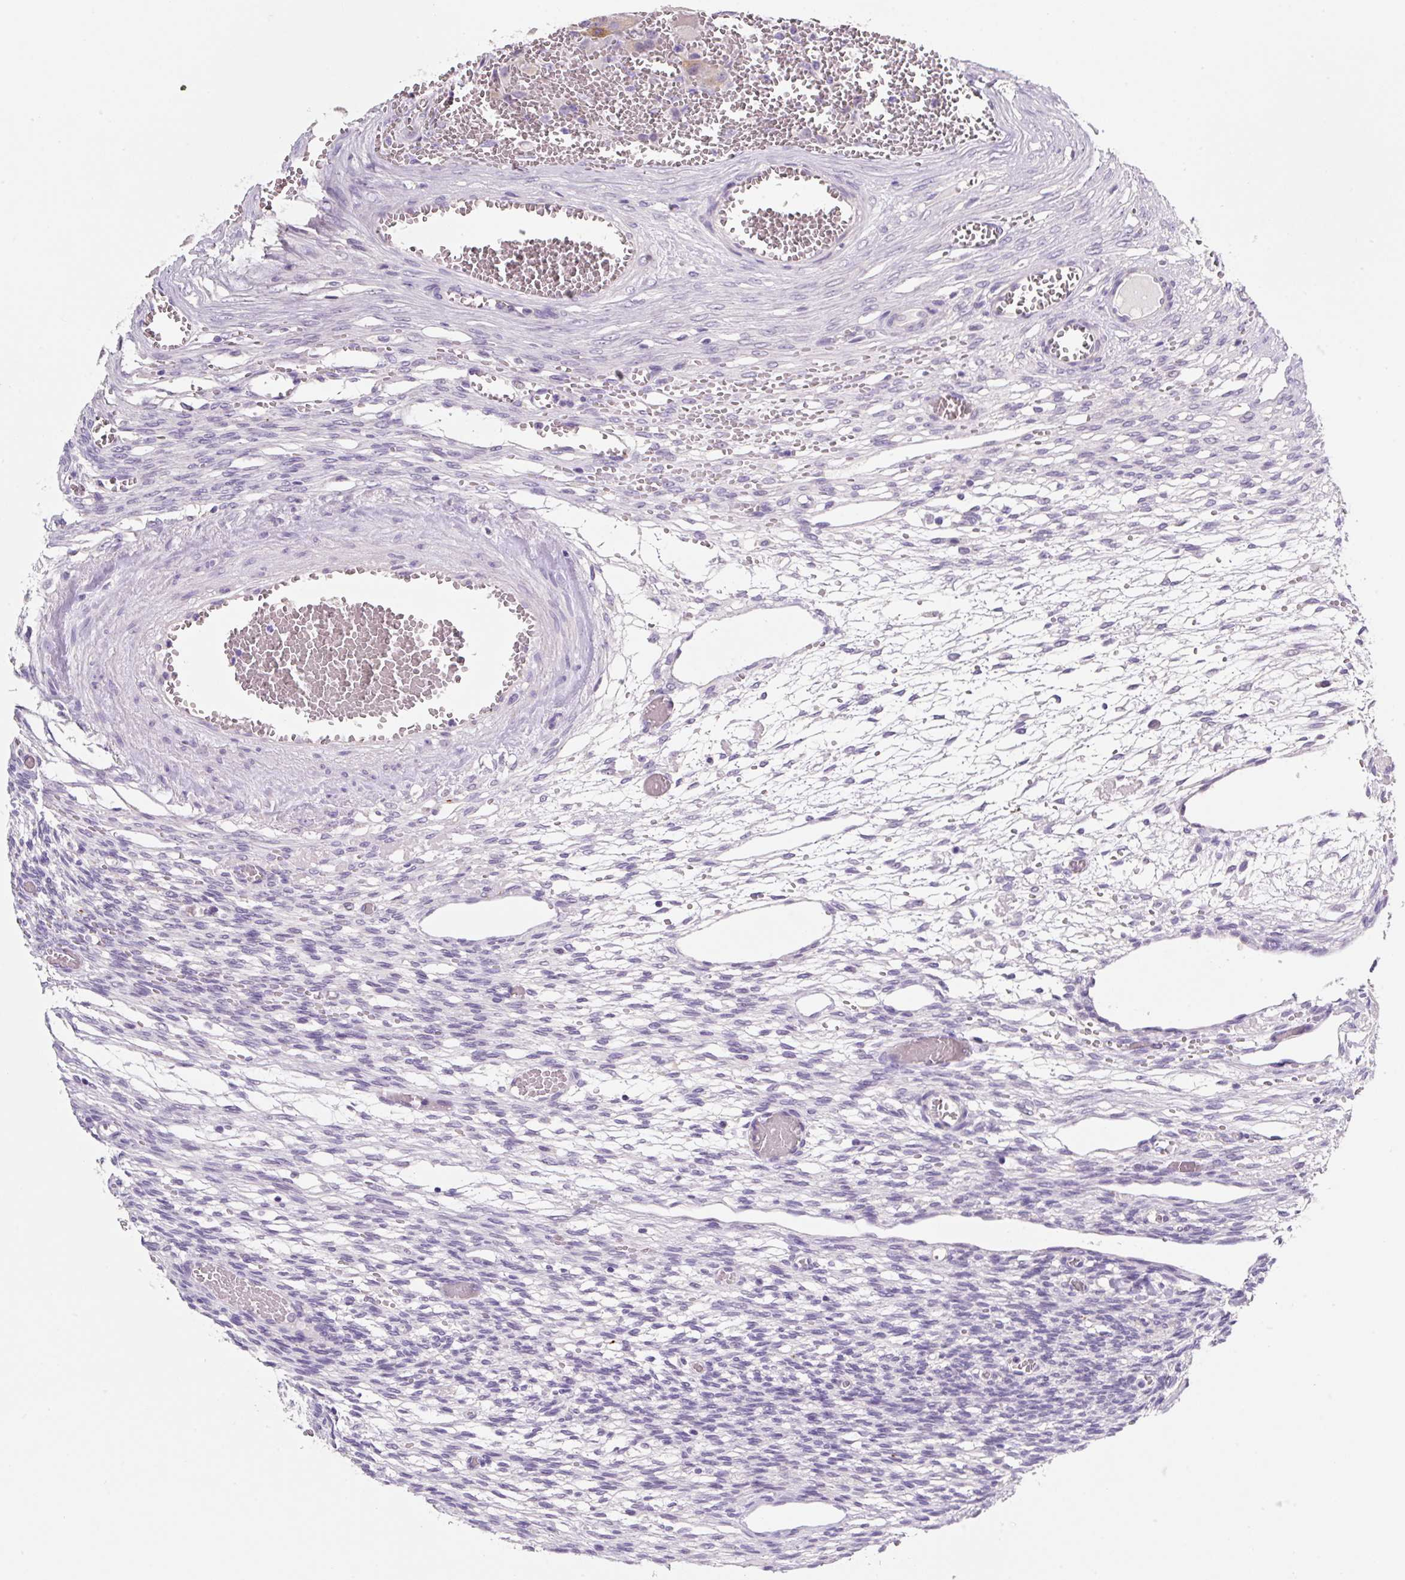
{"staining": {"intensity": "negative", "quantity": "none", "location": "none"}, "tissue": "ovary", "cell_type": "Follicle cells", "image_type": "normal", "snomed": [{"axis": "morphology", "description": "Normal tissue, NOS"}, {"axis": "topography", "description": "Ovary"}], "caption": "Immunohistochemistry (IHC) histopathology image of benign ovary: human ovary stained with DAB reveals no significant protein expression in follicle cells. (Brightfield microscopy of DAB immunohistochemistry at high magnification).", "gene": "SYP", "patient": {"sex": "female", "age": 67}}